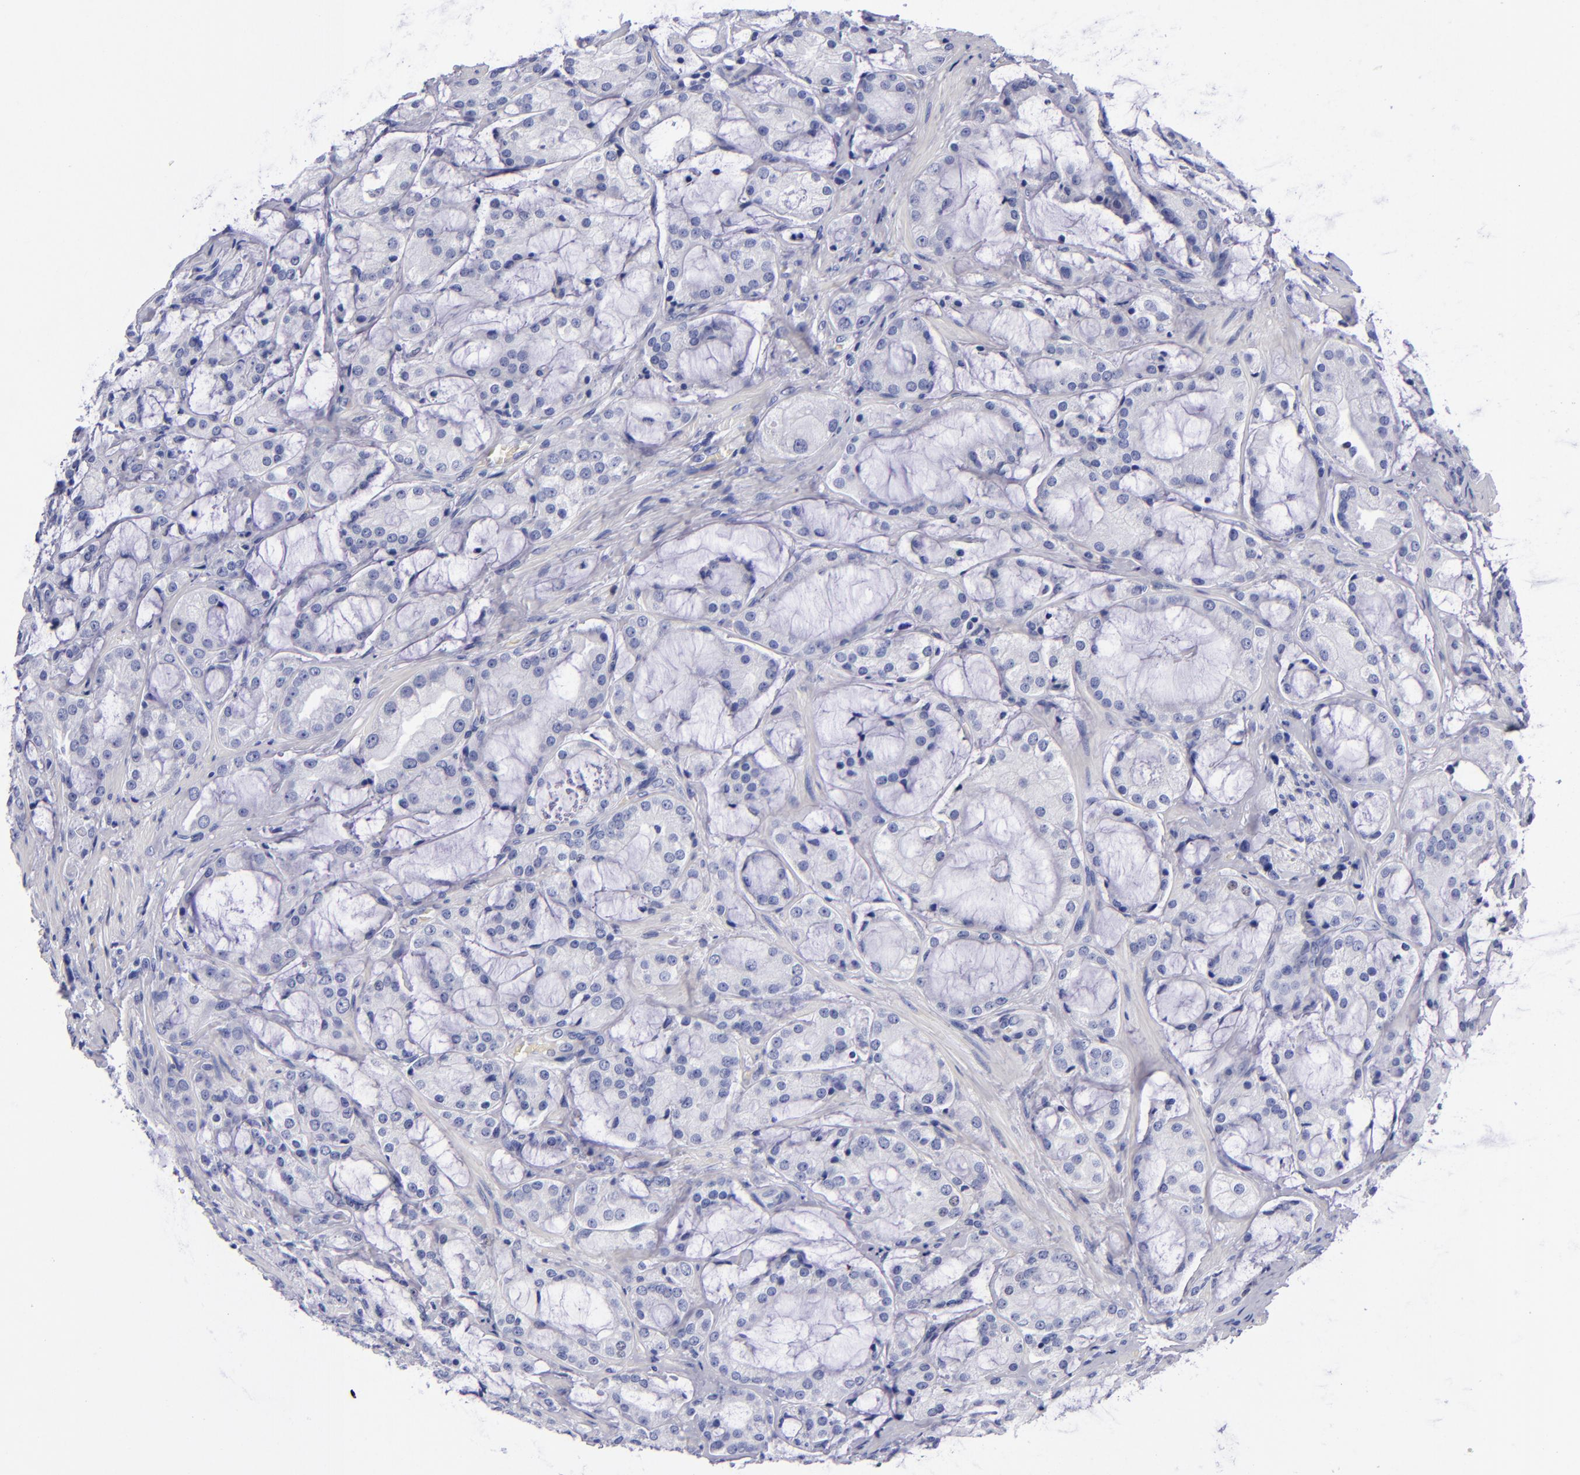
{"staining": {"intensity": "negative", "quantity": "none", "location": "none"}, "tissue": "prostate cancer", "cell_type": "Tumor cells", "image_type": "cancer", "snomed": [{"axis": "morphology", "description": "Adenocarcinoma, Medium grade"}, {"axis": "topography", "description": "Prostate"}], "caption": "This is an immunohistochemistry image of prostate cancer (adenocarcinoma (medium-grade)). There is no positivity in tumor cells.", "gene": "MCM7", "patient": {"sex": "male", "age": 70}}